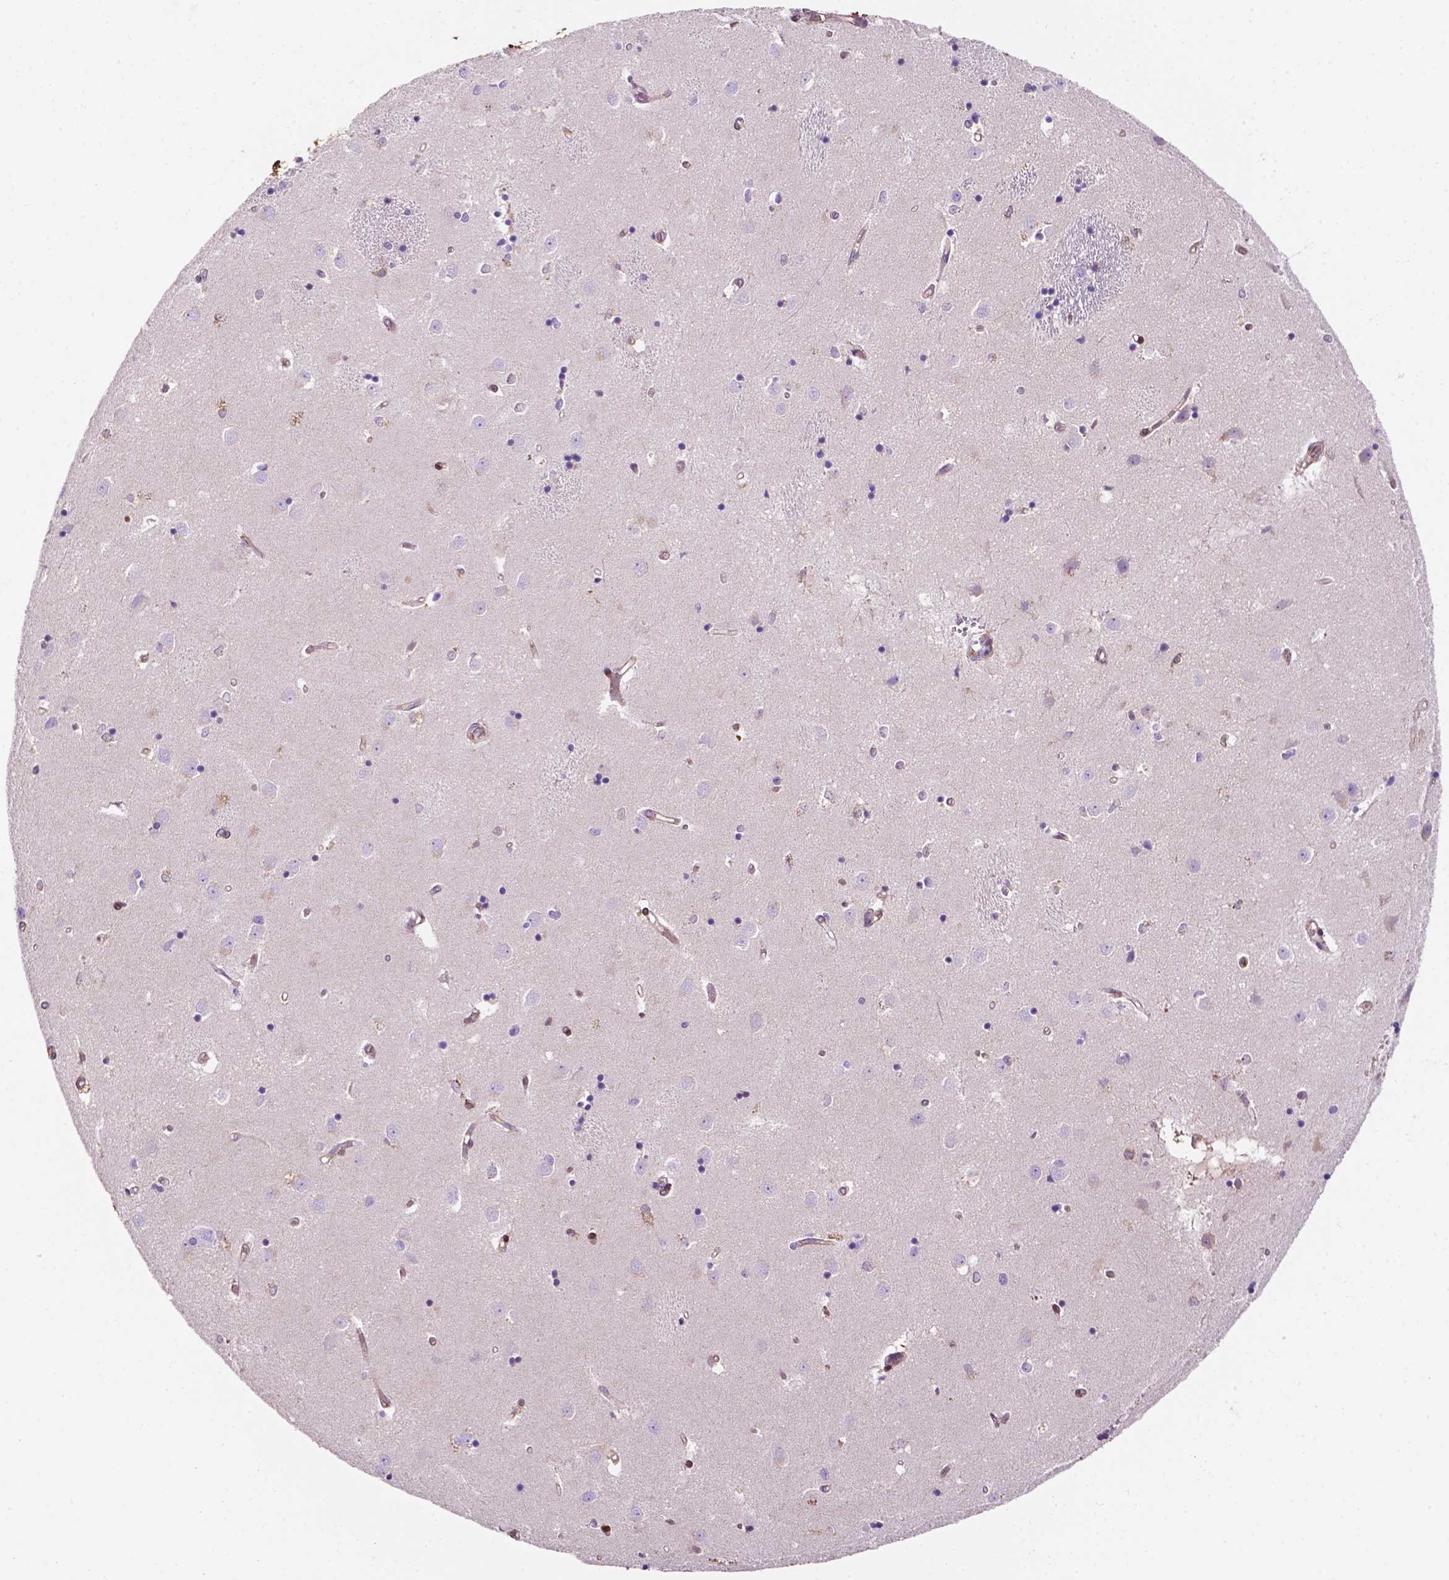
{"staining": {"intensity": "negative", "quantity": "none", "location": "none"}, "tissue": "caudate", "cell_type": "Glial cells", "image_type": "normal", "snomed": [{"axis": "morphology", "description": "Normal tissue, NOS"}, {"axis": "topography", "description": "Lateral ventricle wall"}], "caption": "Immunohistochemistry of unremarkable caudate reveals no expression in glial cells.", "gene": "DCN", "patient": {"sex": "male", "age": 54}}